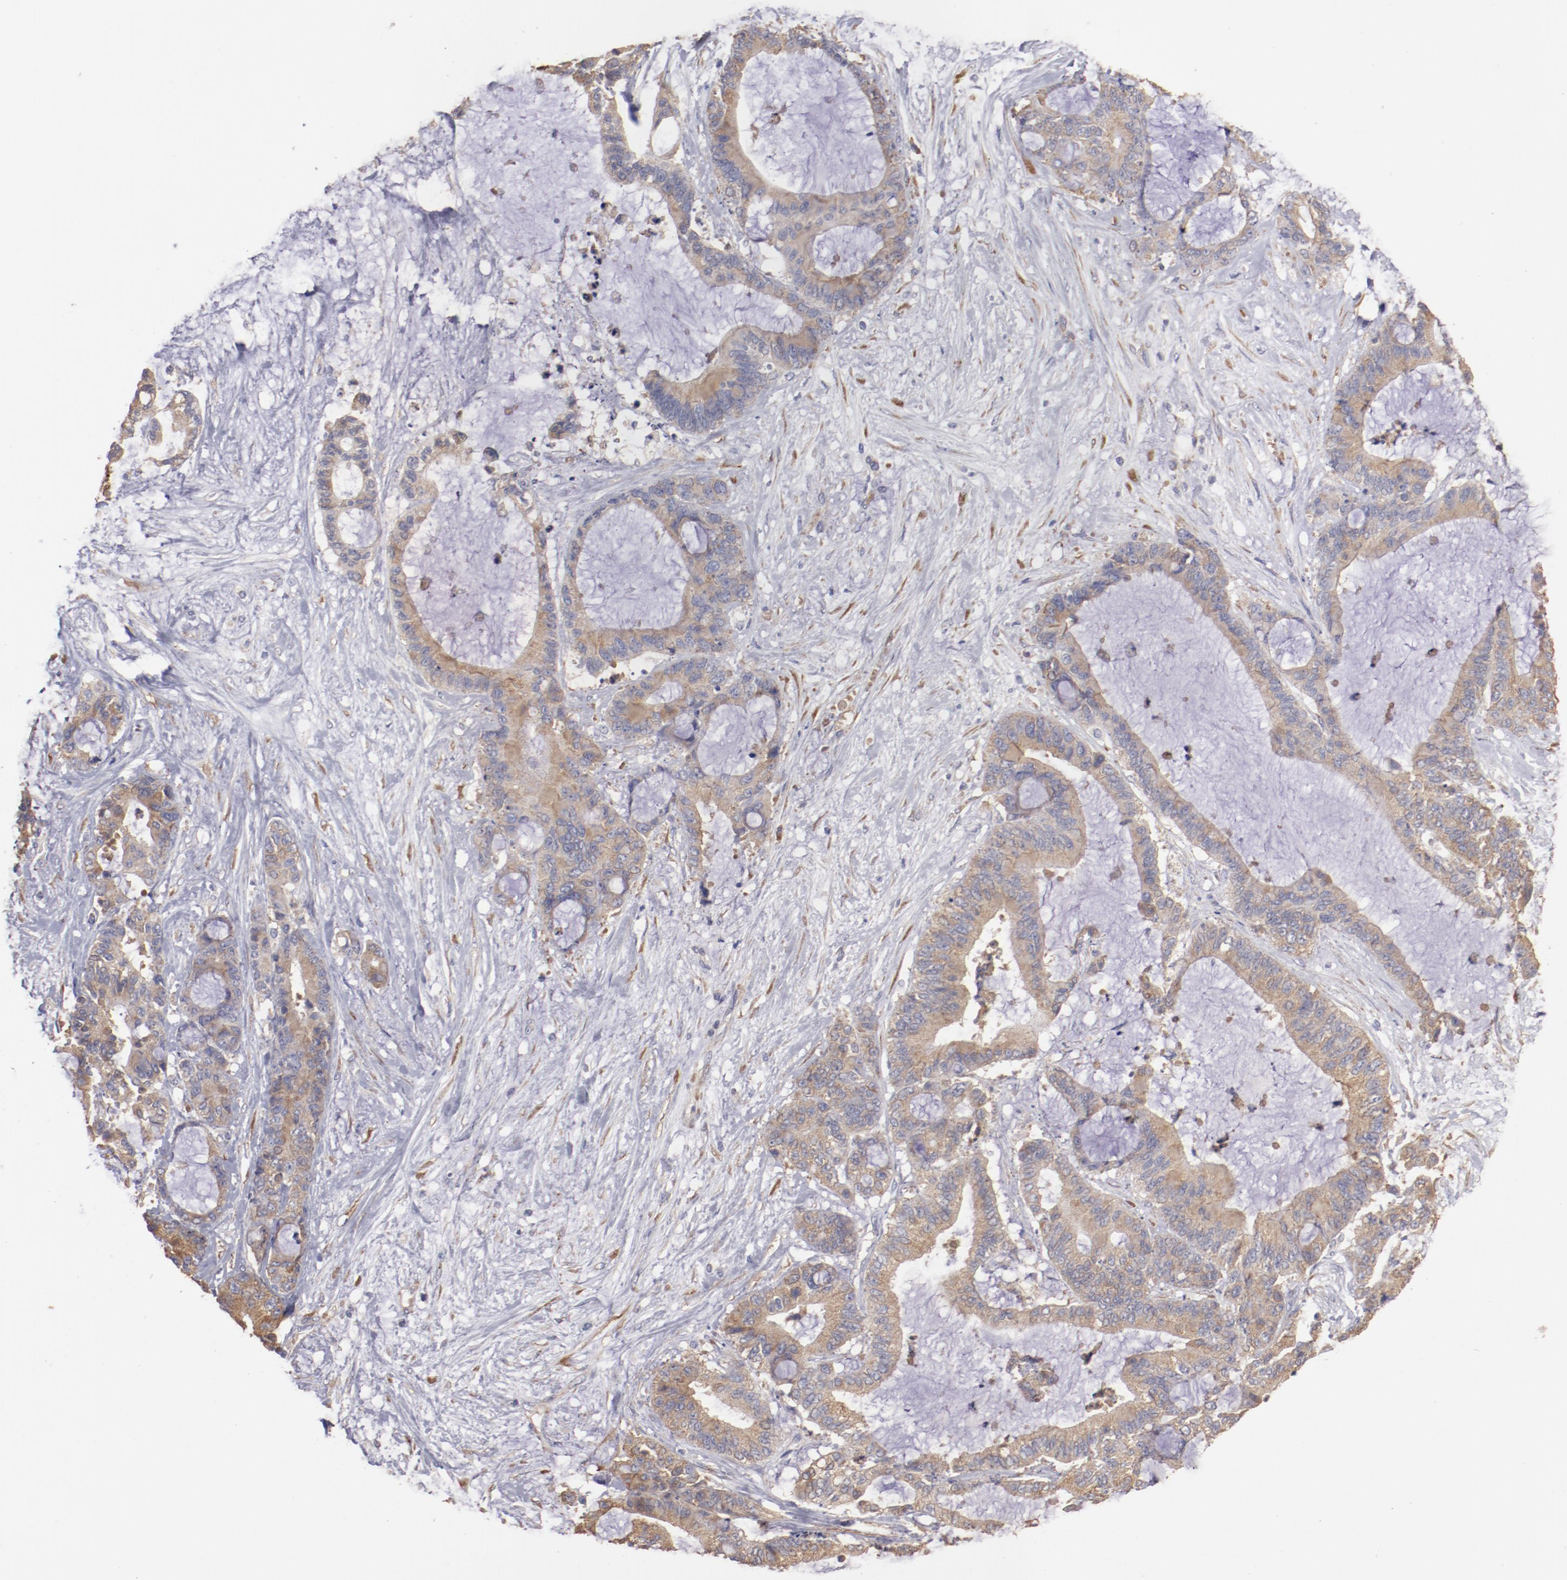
{"staining": {"intensity": "moderate", "quantity": "25%-75%", "location": "cytoplasmic/membranous"}, "tissue": "liver cancer", "cell_type": "Tumor cells", "image_type": "cancer", "snomed": [{"axis": "morphology", "description": "Cholangiocarcinoma"}, {"axis": "topography", "description": "Liver"}], "caption": "Liver cancer (cholangiocarcinoma) tissue reveals moderate cytoplasmic/membranous expression in about 25%-75% of tumor cells", "gene": "ENTPD5", "patient": {"sex": "female", "age": 73}}